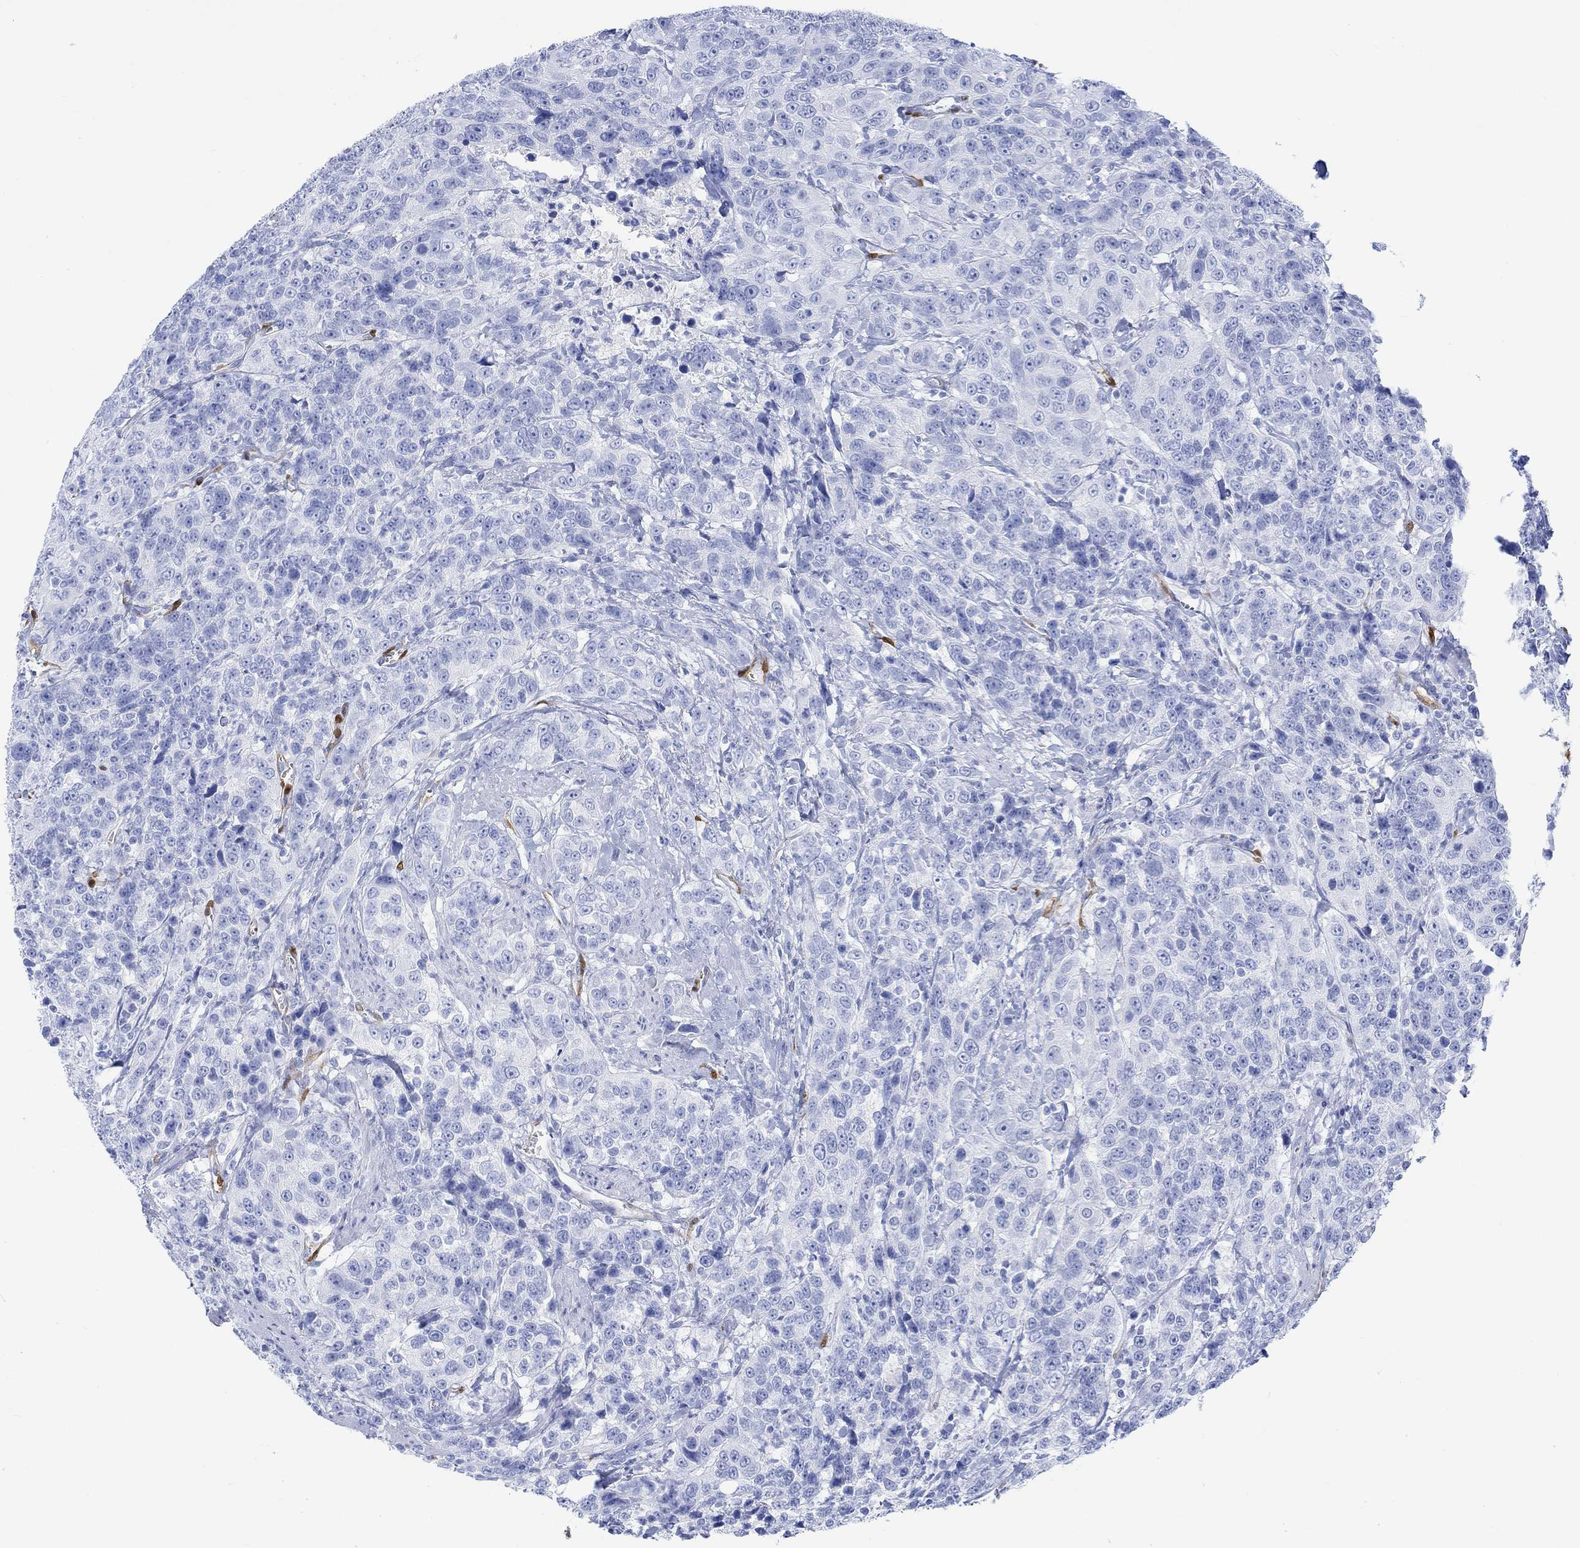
{"staining": {"intensity": "negative", "quantity": "none", "location": "none"}, "tissue": "urothelial cancer", "cell_type": "Tumor cells", "image_type": "cancer", "snomed": [{"axis": "morphology", "description": "Urothelial carcinoma, NOS"}, {"axis": "morphology", "description": "Urothelial carcinoma, High grade"}, {"axis": "topography", "description": "Urinary bladder"}], "caption": "This is an immunohistochemistry (IHC) micrograph of transitional cell carcinoma. There is no expression in tumor cells.", "gene": "TPPP3", "patient": {"sex": "female", "age": 73}}